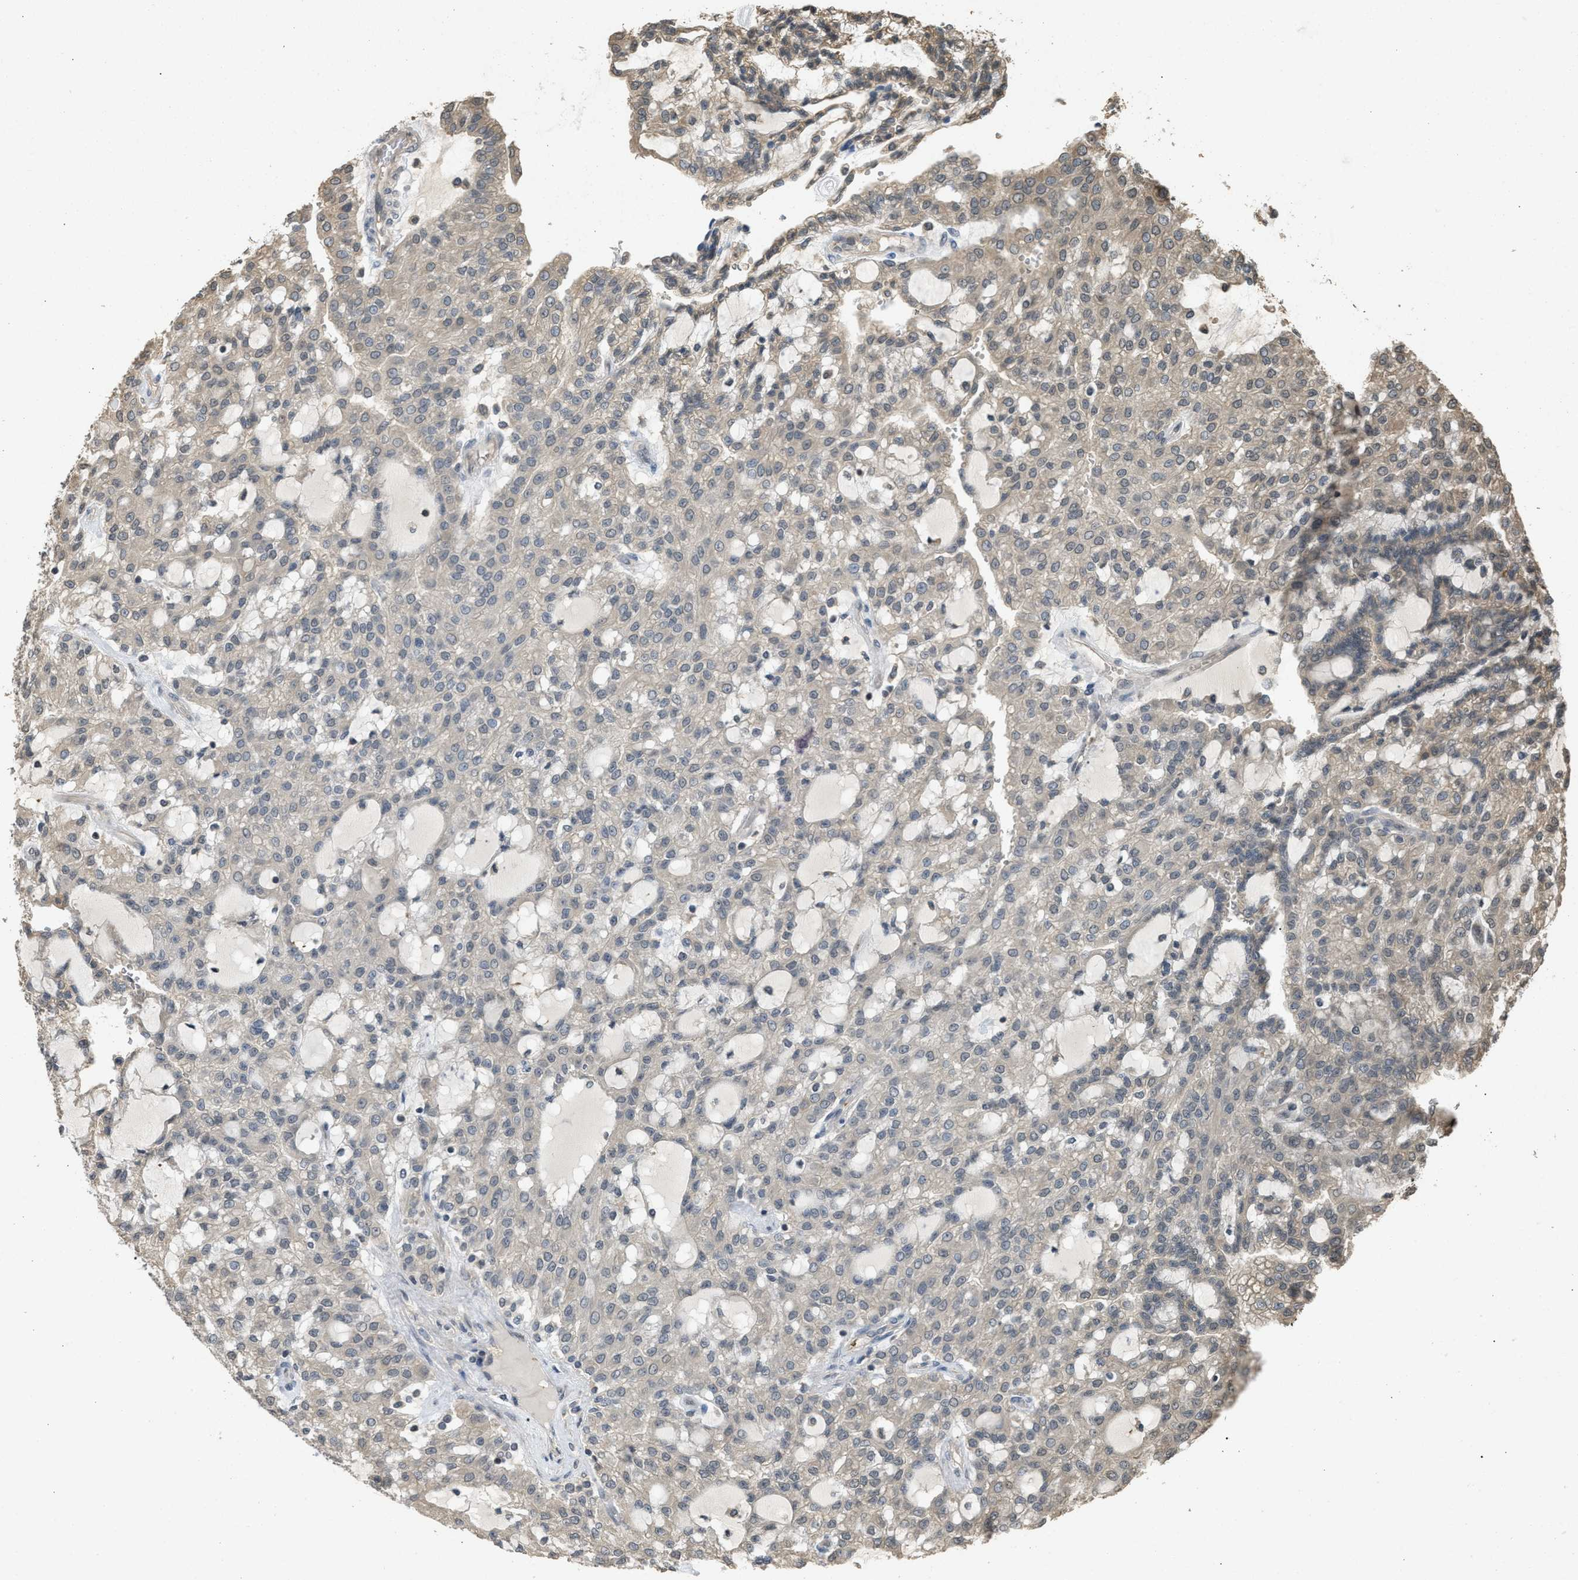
{"staining": {"intensity": "weak", "quantity": "<25%", "location": "cytoplasmic/membranous"}, "tissue": "renal cancer", "cell_type": "Tumor cells", "image_type": "cancer", "snomed": [{"axis": "morphology", "description": "Adenocarcinoma, NOS"}, {"axis": "topography", "description": "Kidney"}], "caption": "This is a micrograph of immunohistochemistry staining of adenocarcinoma (renal), which shows no staining in tumor cells.", "gene": "ARHGDIA", "patient": {"sex": "male", "age": 63}}